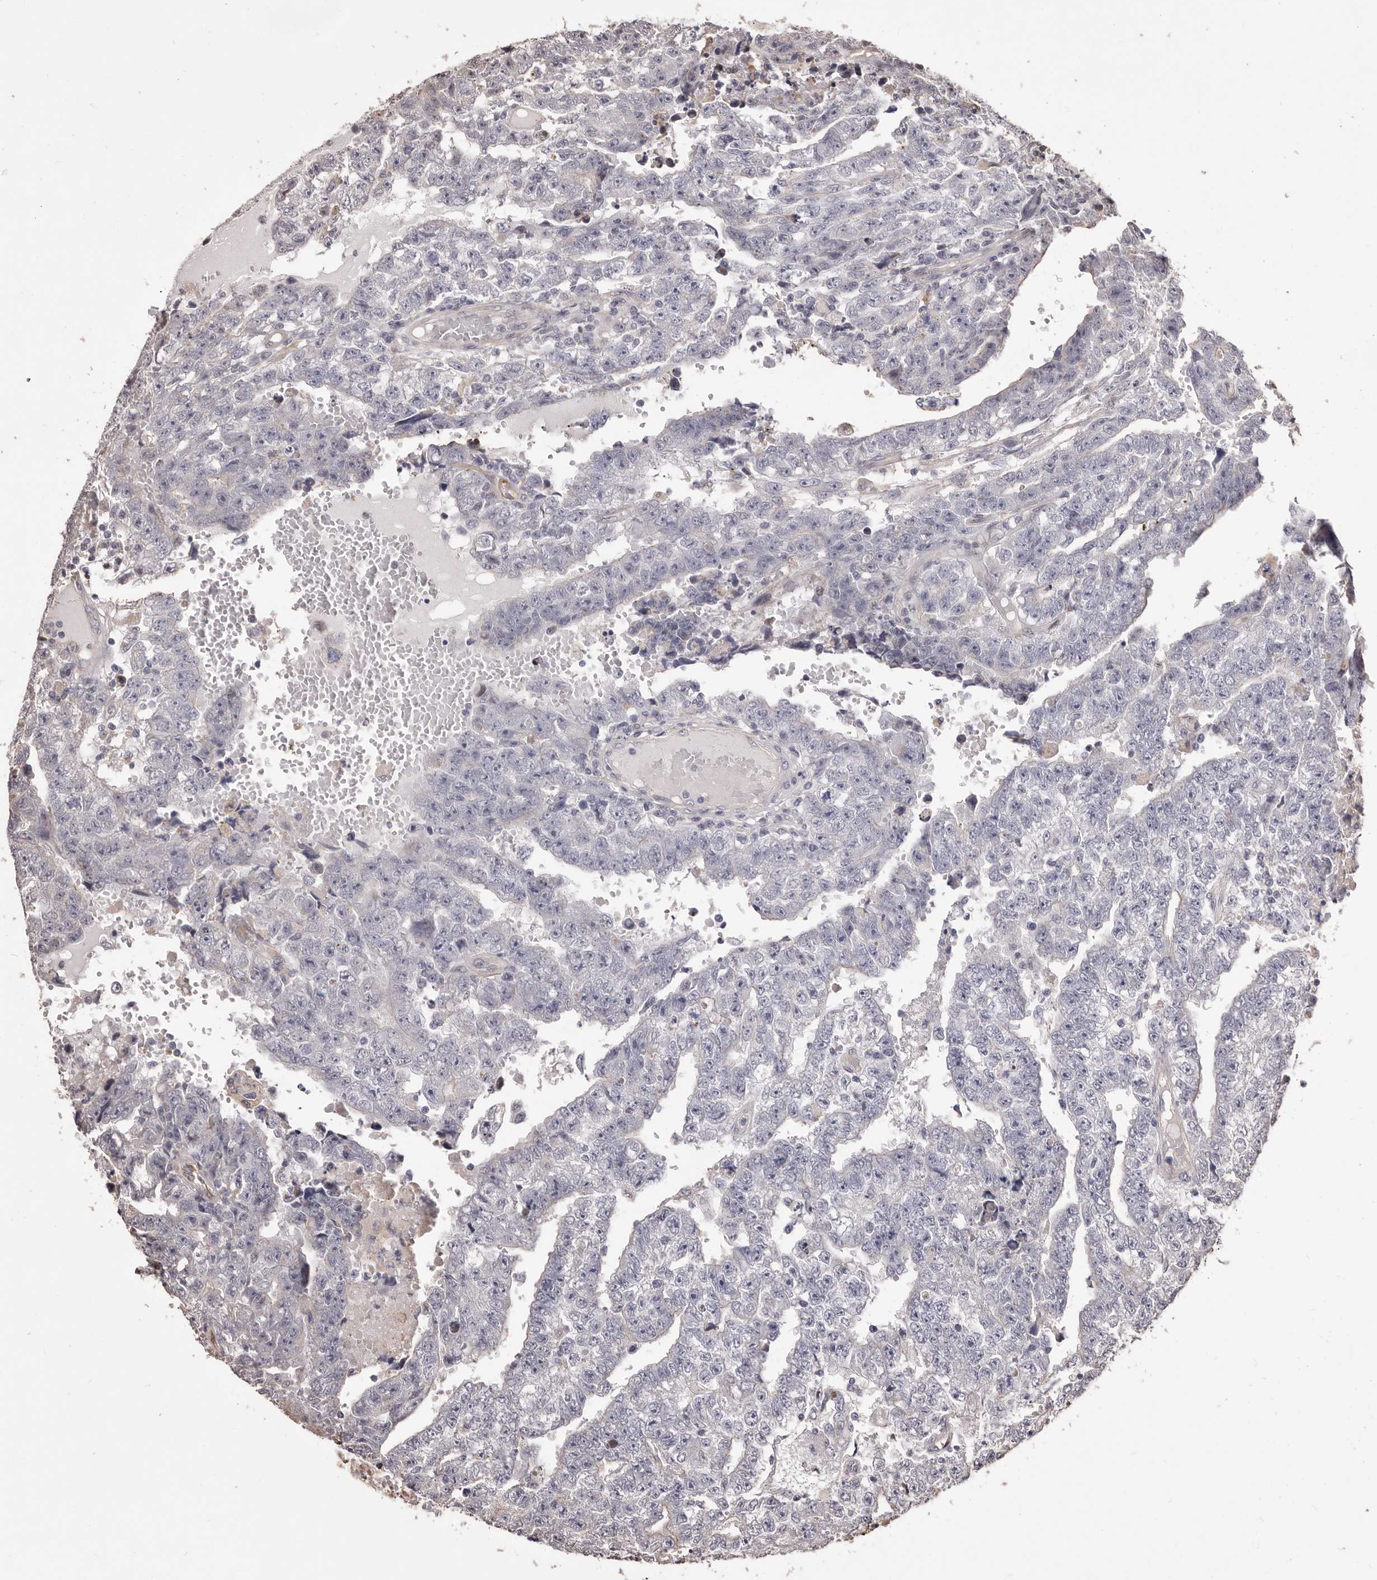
{"staining": {"intensity": "negative", "quantity": "none", "location": "none"}, "tissue": "testis cancer", "cell_type": "Tumor cells", "image_type": "cancer", "snomed": [{"axis": "morphology", "description": "Carcinoma, Embryonal, NOS"}, {"axis": "topography", "description": "Testis"}], "caption": "The immunohistochemistry (IHC) micrograph has no significant expression in tumor cells of testis cancer tissue.", "gene": "ALPK1", "patient": {"sex": "male", "age": 25}}